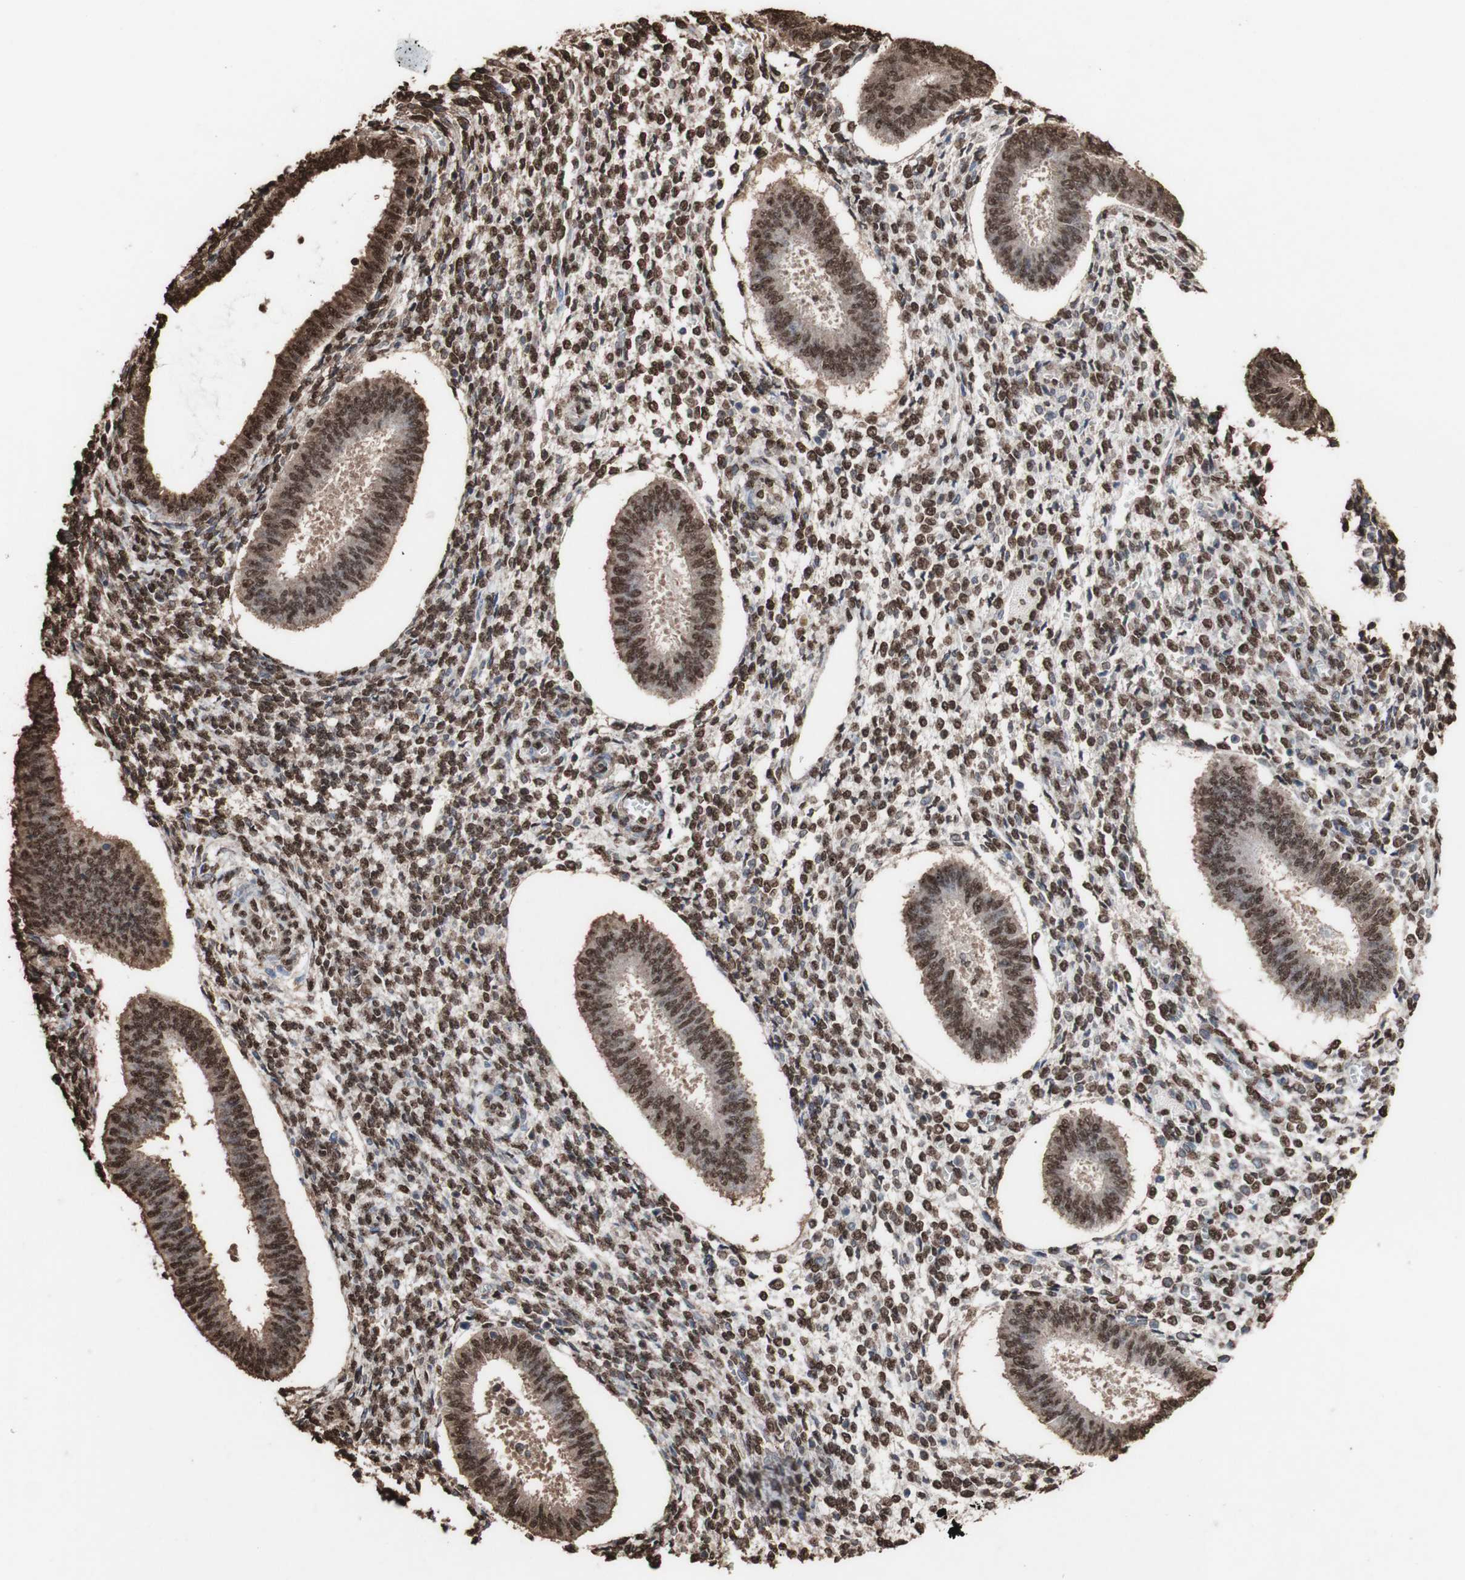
{"staining": {"intensity": "strong", "quantity": ">75%", "location": "cytoplasmic/membranous,nuclear"}, "tissue": "endometrium", "cell_type": "Cells in endometrial stroma", "image_type": "normal", "snomed": [{"axis": "morphology", "description": "Normal tissue, NOS"}, {"axis": "topography", "description": "Endometrium"}], "caption": "Immunohistochemical staining of benign human endometrium reveals high levels of strong cytoplasmic/membranous,nuclear staining in about >75% of cells in endometrial stroma.", "gene": "PIDD1", "patient": {"sex": "female", "age": 35}}